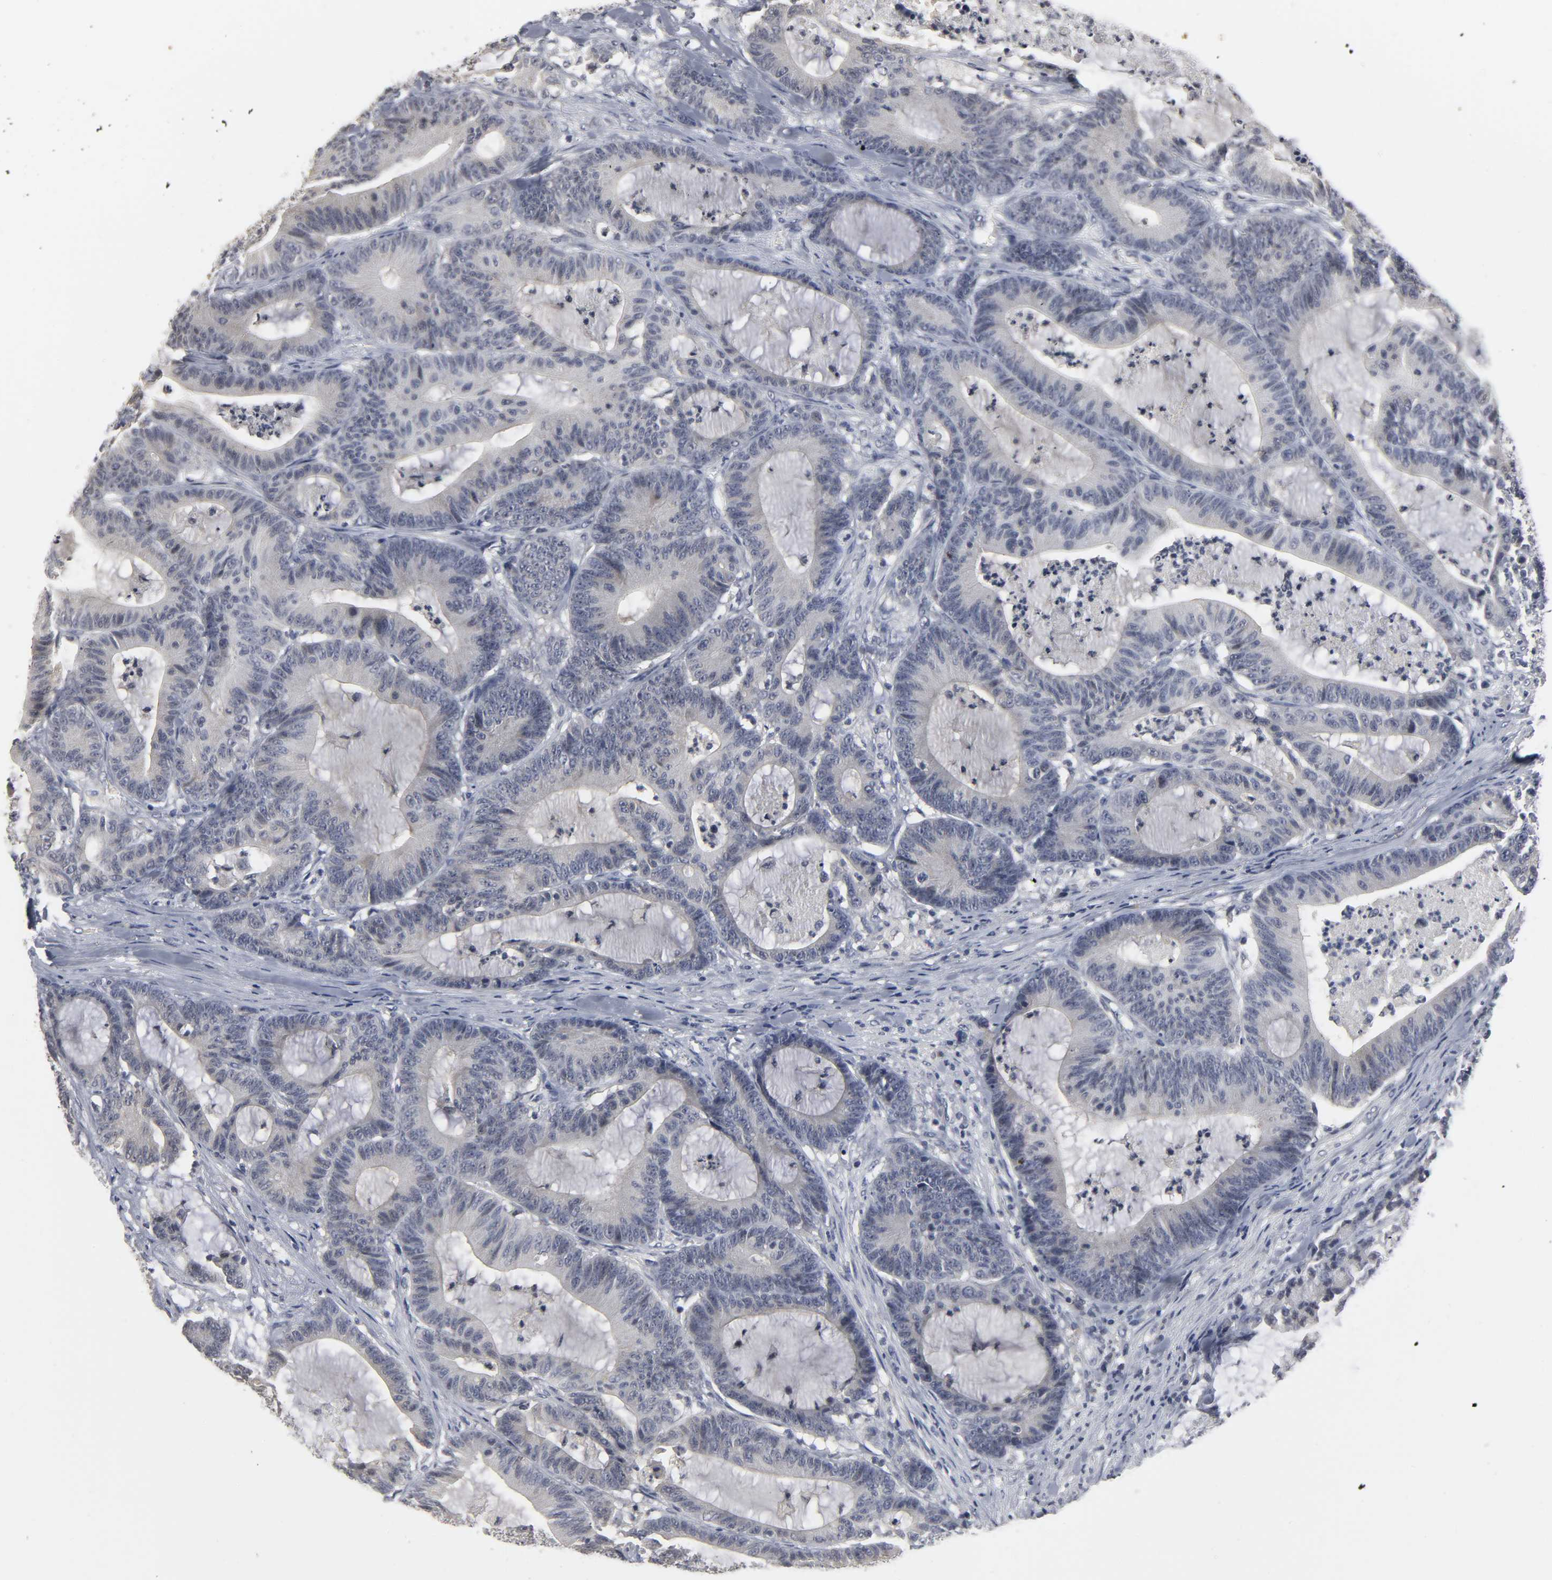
{"staining": {"intensity": "negative", "quantity": "none", "location": "none"}, "tissue": "colorectal cancer", "cell_type": "Tumor cells", "image_type": "cancer", "snomed": [{"axis": "morphology", "description": "Adenocarcinoma, NOS"}, {"axis": "topography", "description": "Colon"}], "caption": "This histopathology image is of colorectal cancer (adenocarcinoma) stained with immunohistochemistry (IHC) to label a protein in brown with the nuclei are counter-stained blue. There is no positivity in tumor cells.", "gene": "TCAP", "patient": {"sex": "female", "age": 84}}